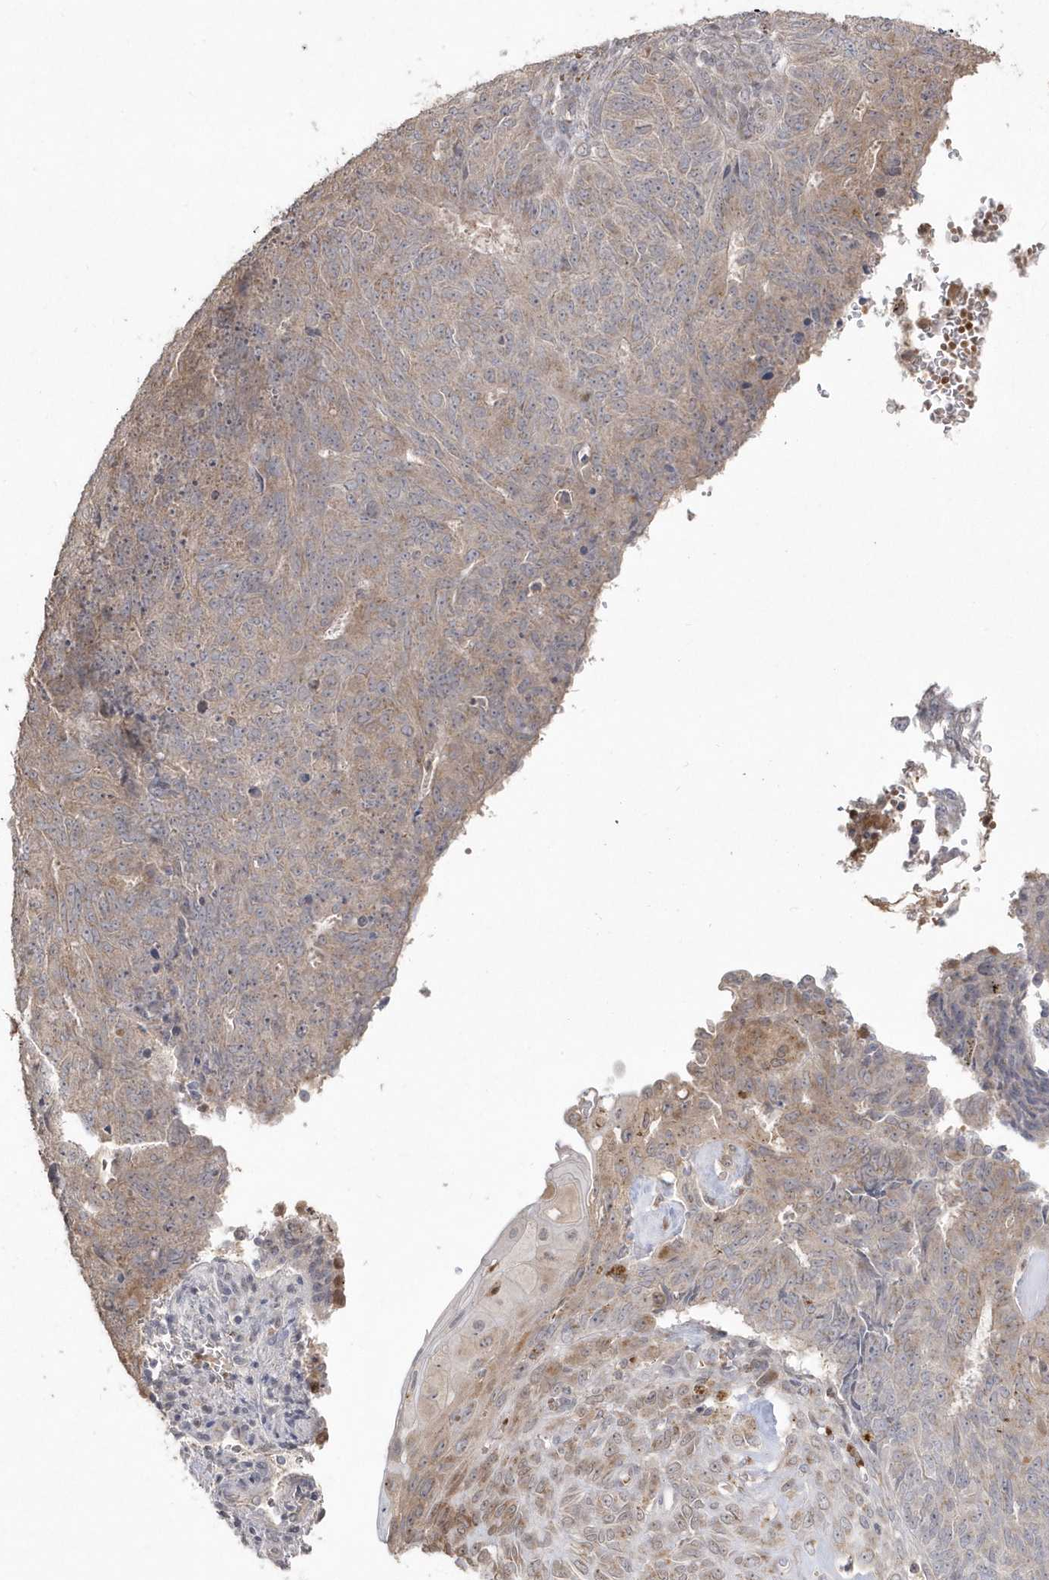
{"staining": {"intensity": "moderate", "quantity": "25%-75%", "location": "cytoplasmic/membranous"}, "tissue": "endometrial cancer", "cell_type": "Tumor cells", "image_type": "cancer", "snomed": [{"axis": "morphology", "description": "Adenocarcinoma, NOS"}, {"axis": "topography", "description": "Endometrium"}], "caption": "There is medium levels of moderate cytoplasmic/membranous expression in tumor cells of adenocarcinoma (endometrial), as demonstrated by immunohistochemical staining (brown color).", "gene": "GEMIN6", "patient": {"sex": "female", "age": 32}}